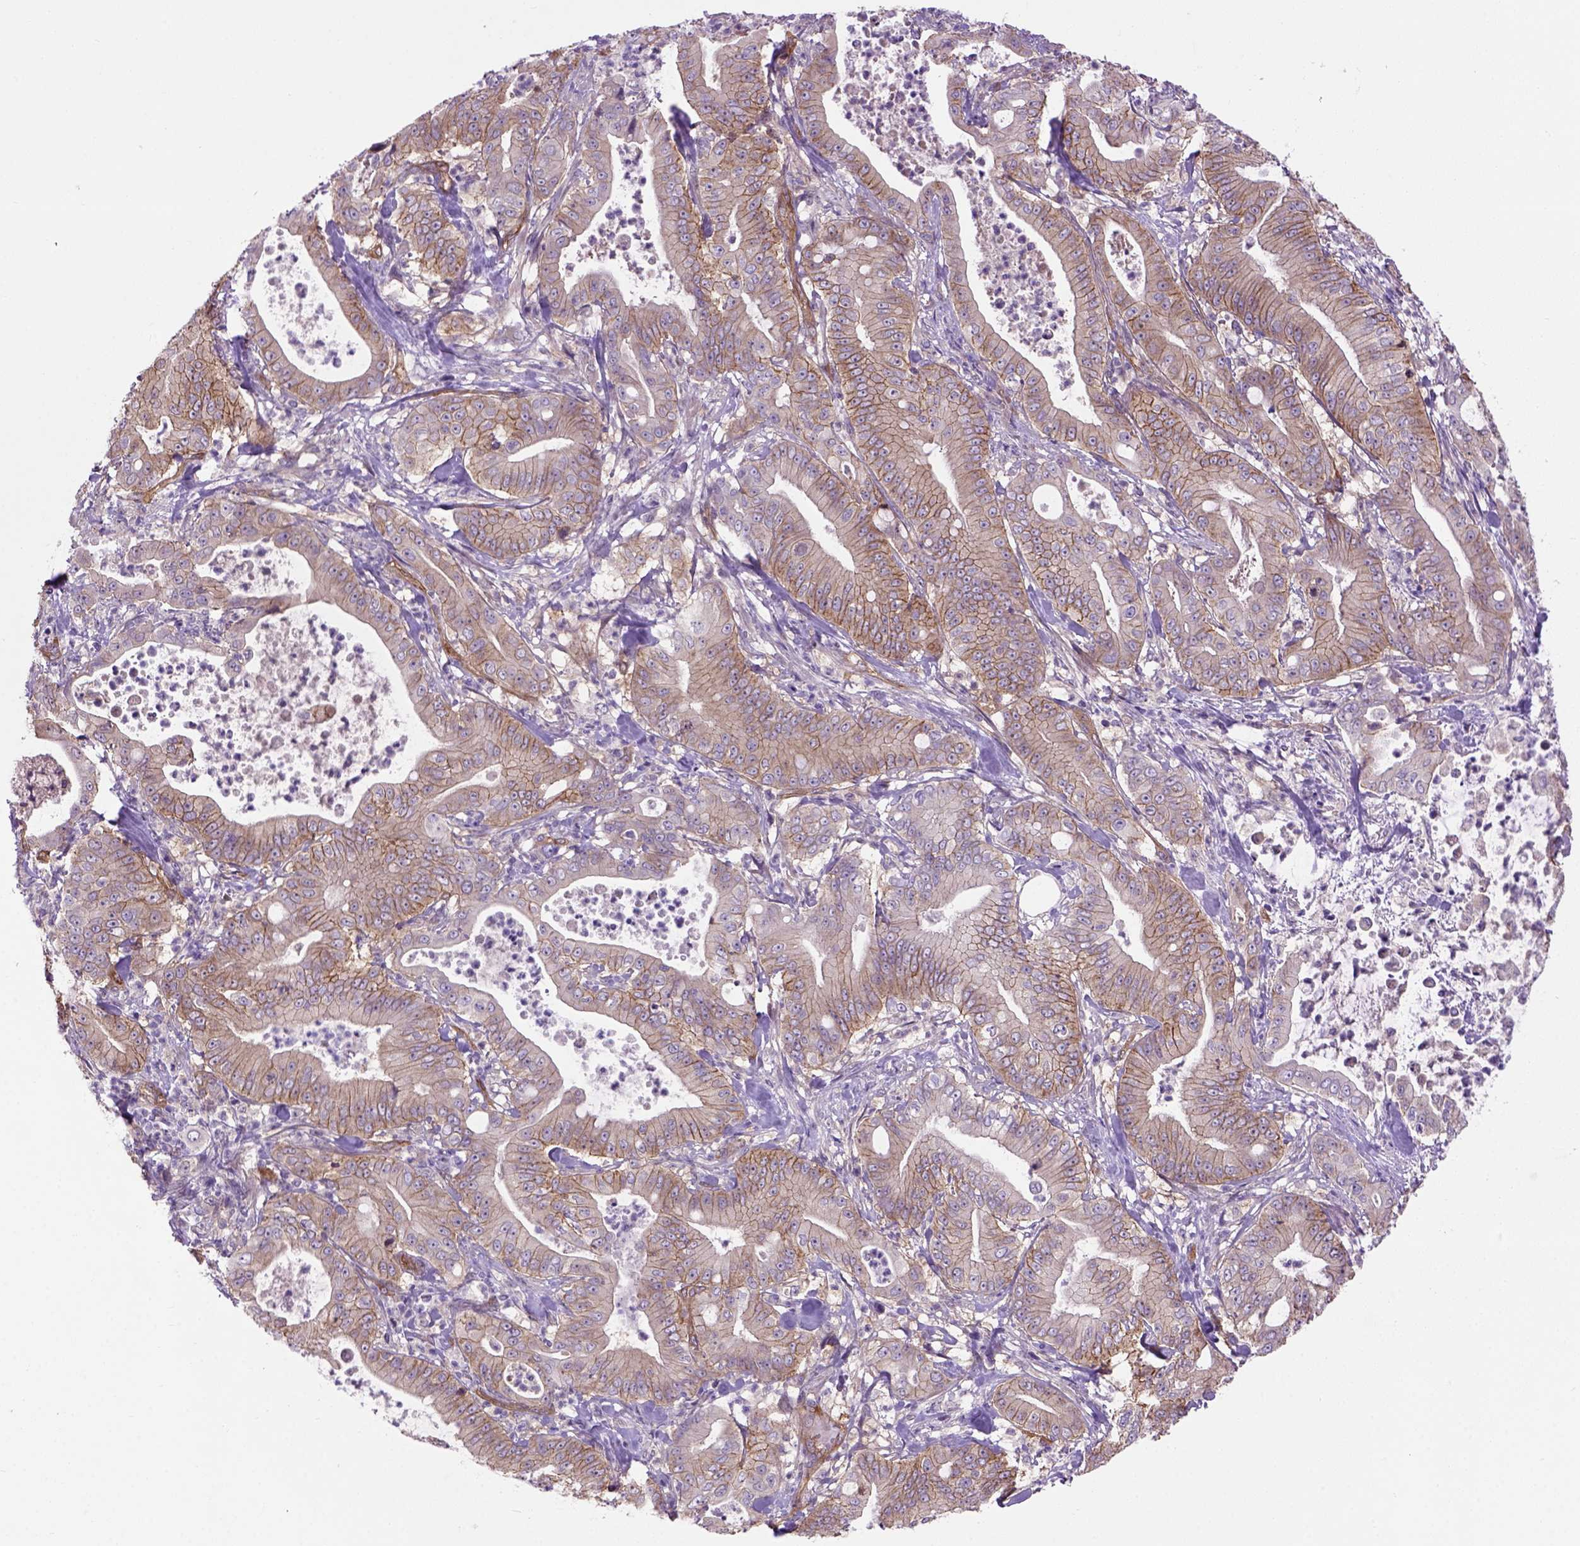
{"staining": {"intensity": "moderate", "quantity": ">75%", "location": "cytoplasmic/membranous"}, "tissue": "pancreatic cancer", "cell_type": "Tumor cells", "image_type": "cancer", "snomed": [{"axis": "morphology", "description": "Adenocarcinoma, NOS"}, {"axis": "topography", "description": "Pancreas"}], "caption": "Immunohistochemical staining of adenocarcinoma (pancreatic) exhibits moderate cytoplasmic/membranous protein staining in approximately >75% of tumor cells.", "gene": "CASKIN2", "patient": {"sex": "male", "age": 71}}